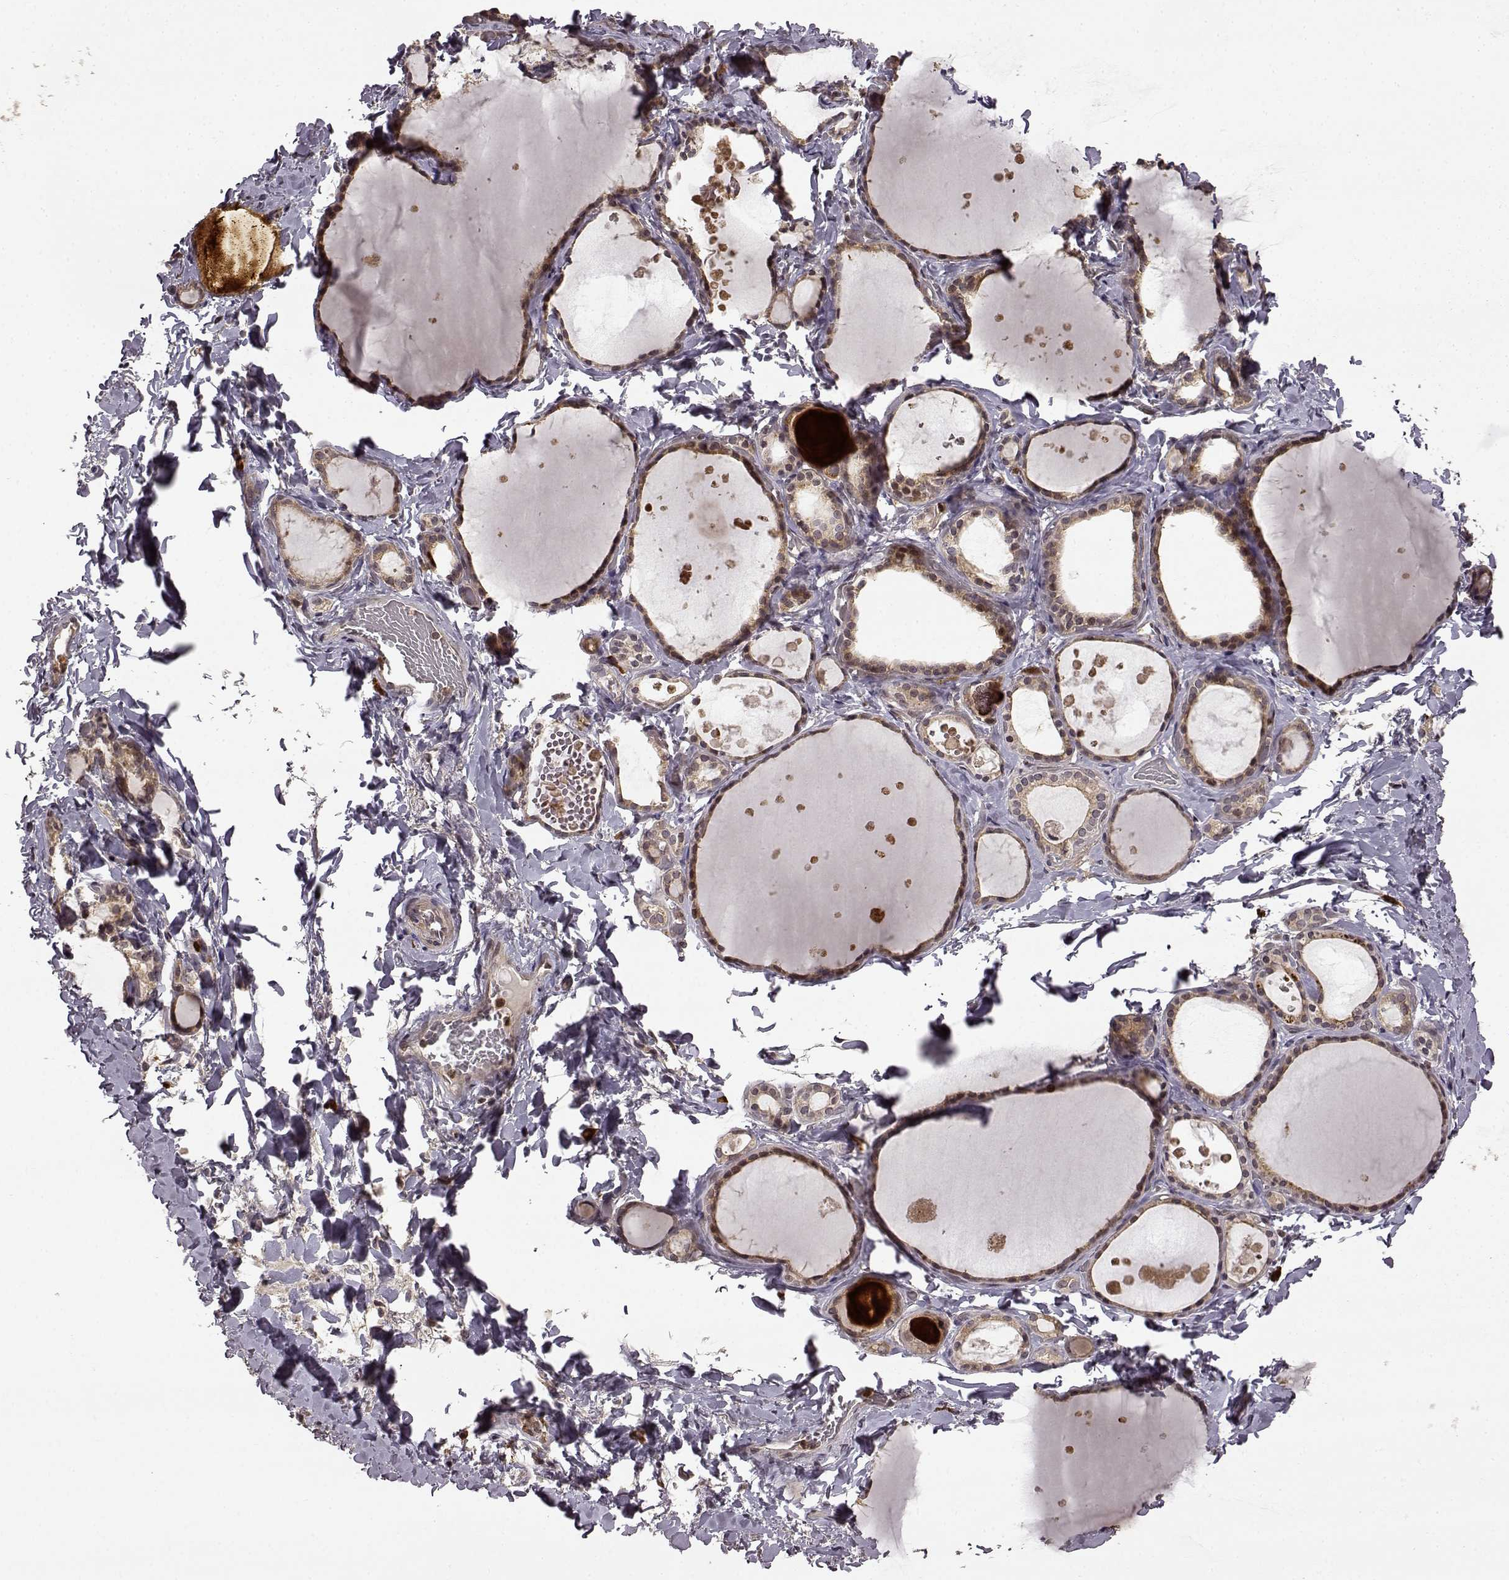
{"staining": {"intensity": "moderate", "quantity": "25%-75%", "location": "cytoplasmic/membranous"}, "tissue": "thyroid gland", "cell_type": "Glandular cells", "image_type": "normal", "snomed": [{"axis": "morphology", "description": "Normal tissue, NOS"}, {"axis": "topography", "description": "Thyroid gland"}], "caption": "DAB immunohistochemical staining of unremarkable human thyroid gland shows moderate cytoplasmic/membranous protein expression in about 25%-75% of glandular cells.", "gene": "TRMU", "patient": {"sex": "female", "age": 56}}